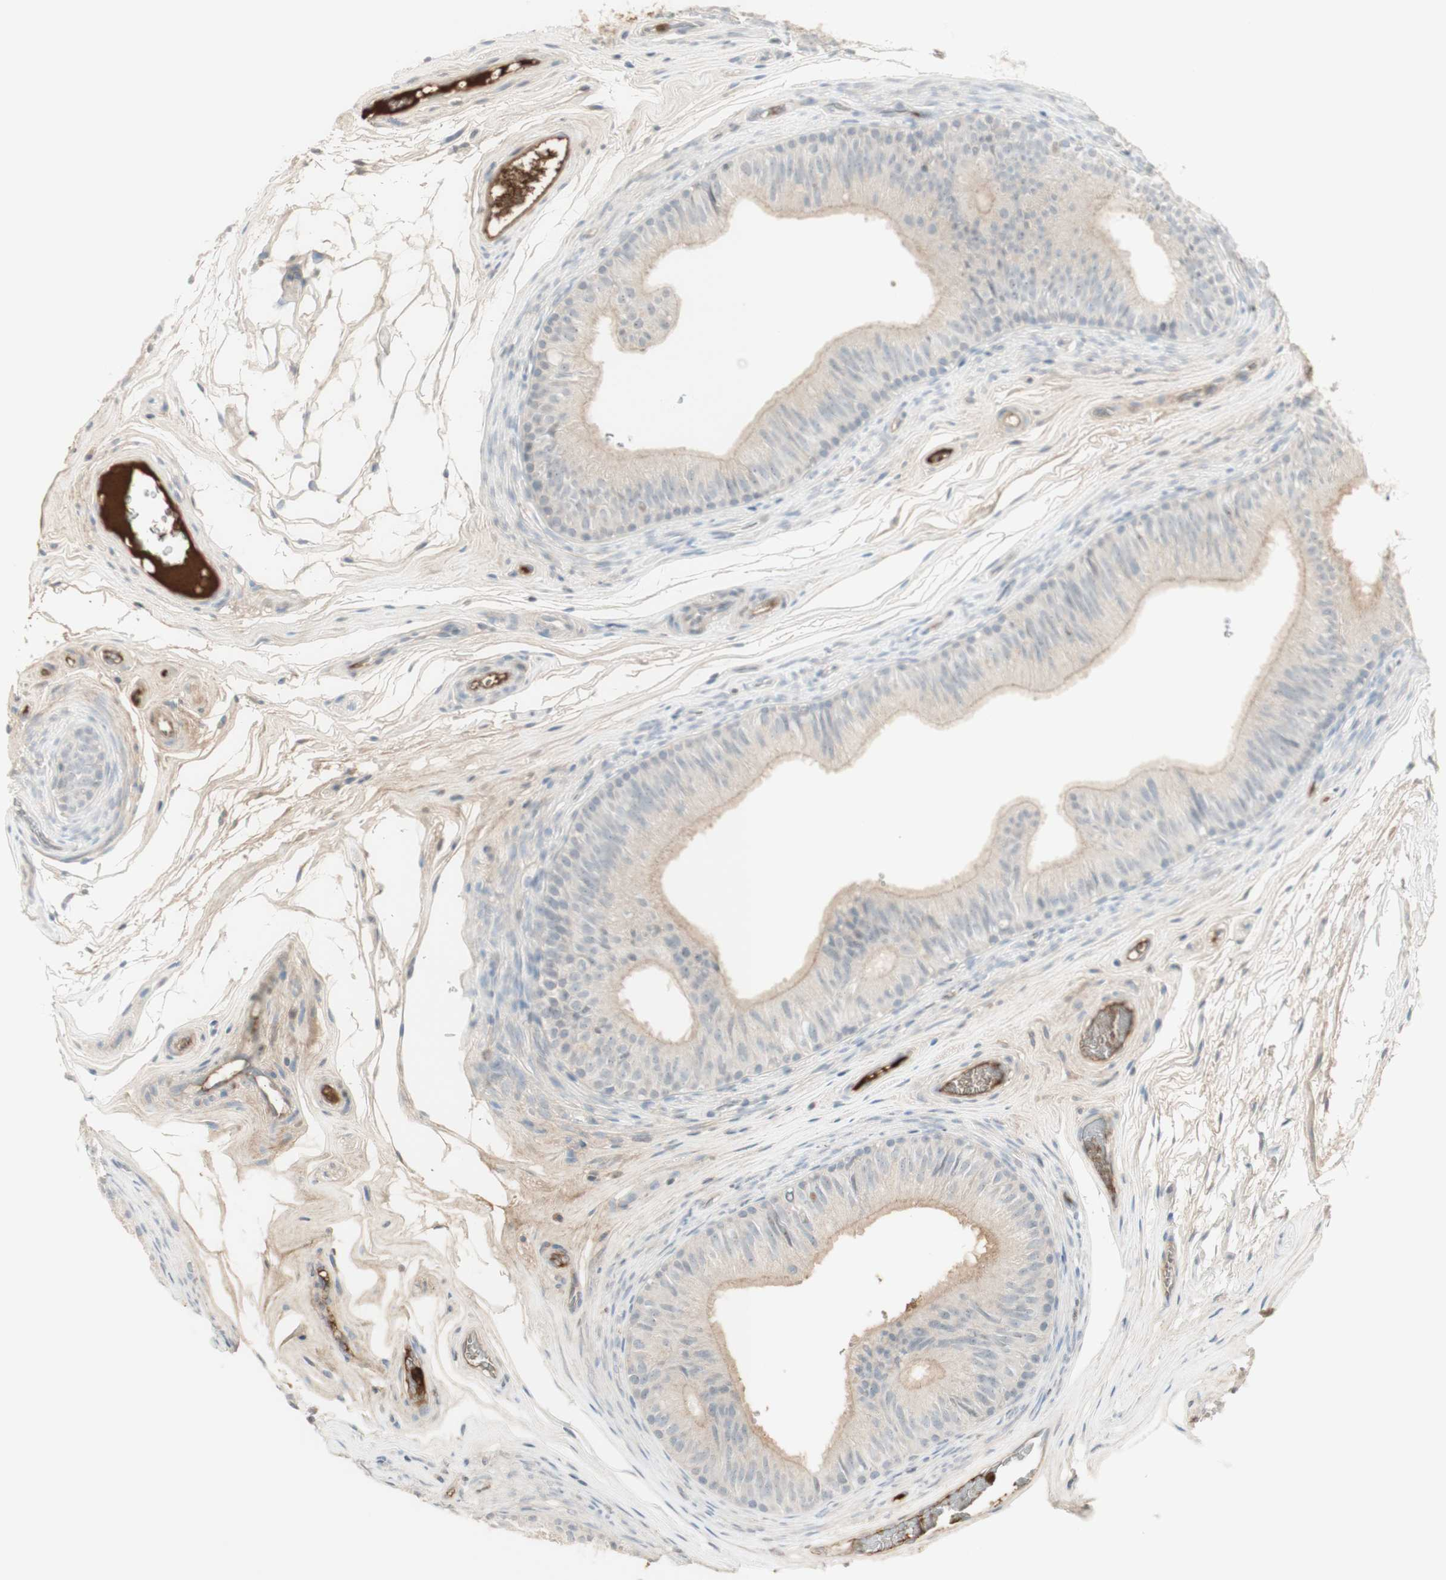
{"staining": {"intensity": "weak", "quantity": "25%-75%", "location": "cytoplasmic/membranous"}, "tissue": "epididymis", "cell_type": "Glandular cells", "image_type": "normal", "snomed": [{"axis": "morphology", "description": "Normal tissue, NOS"}, {"axis": "topography", "description": "Epididymis"}], "caption": "Epididymis was stained to show a protein in brown. There is low levels of weak cytoplasmic/membranous staining in approximately 25%-75% of glandular cells. (IHC, brightfield microscopy, high magnification).", "gene": "NID1", "patient": {"sex": "male", "age": 36}}